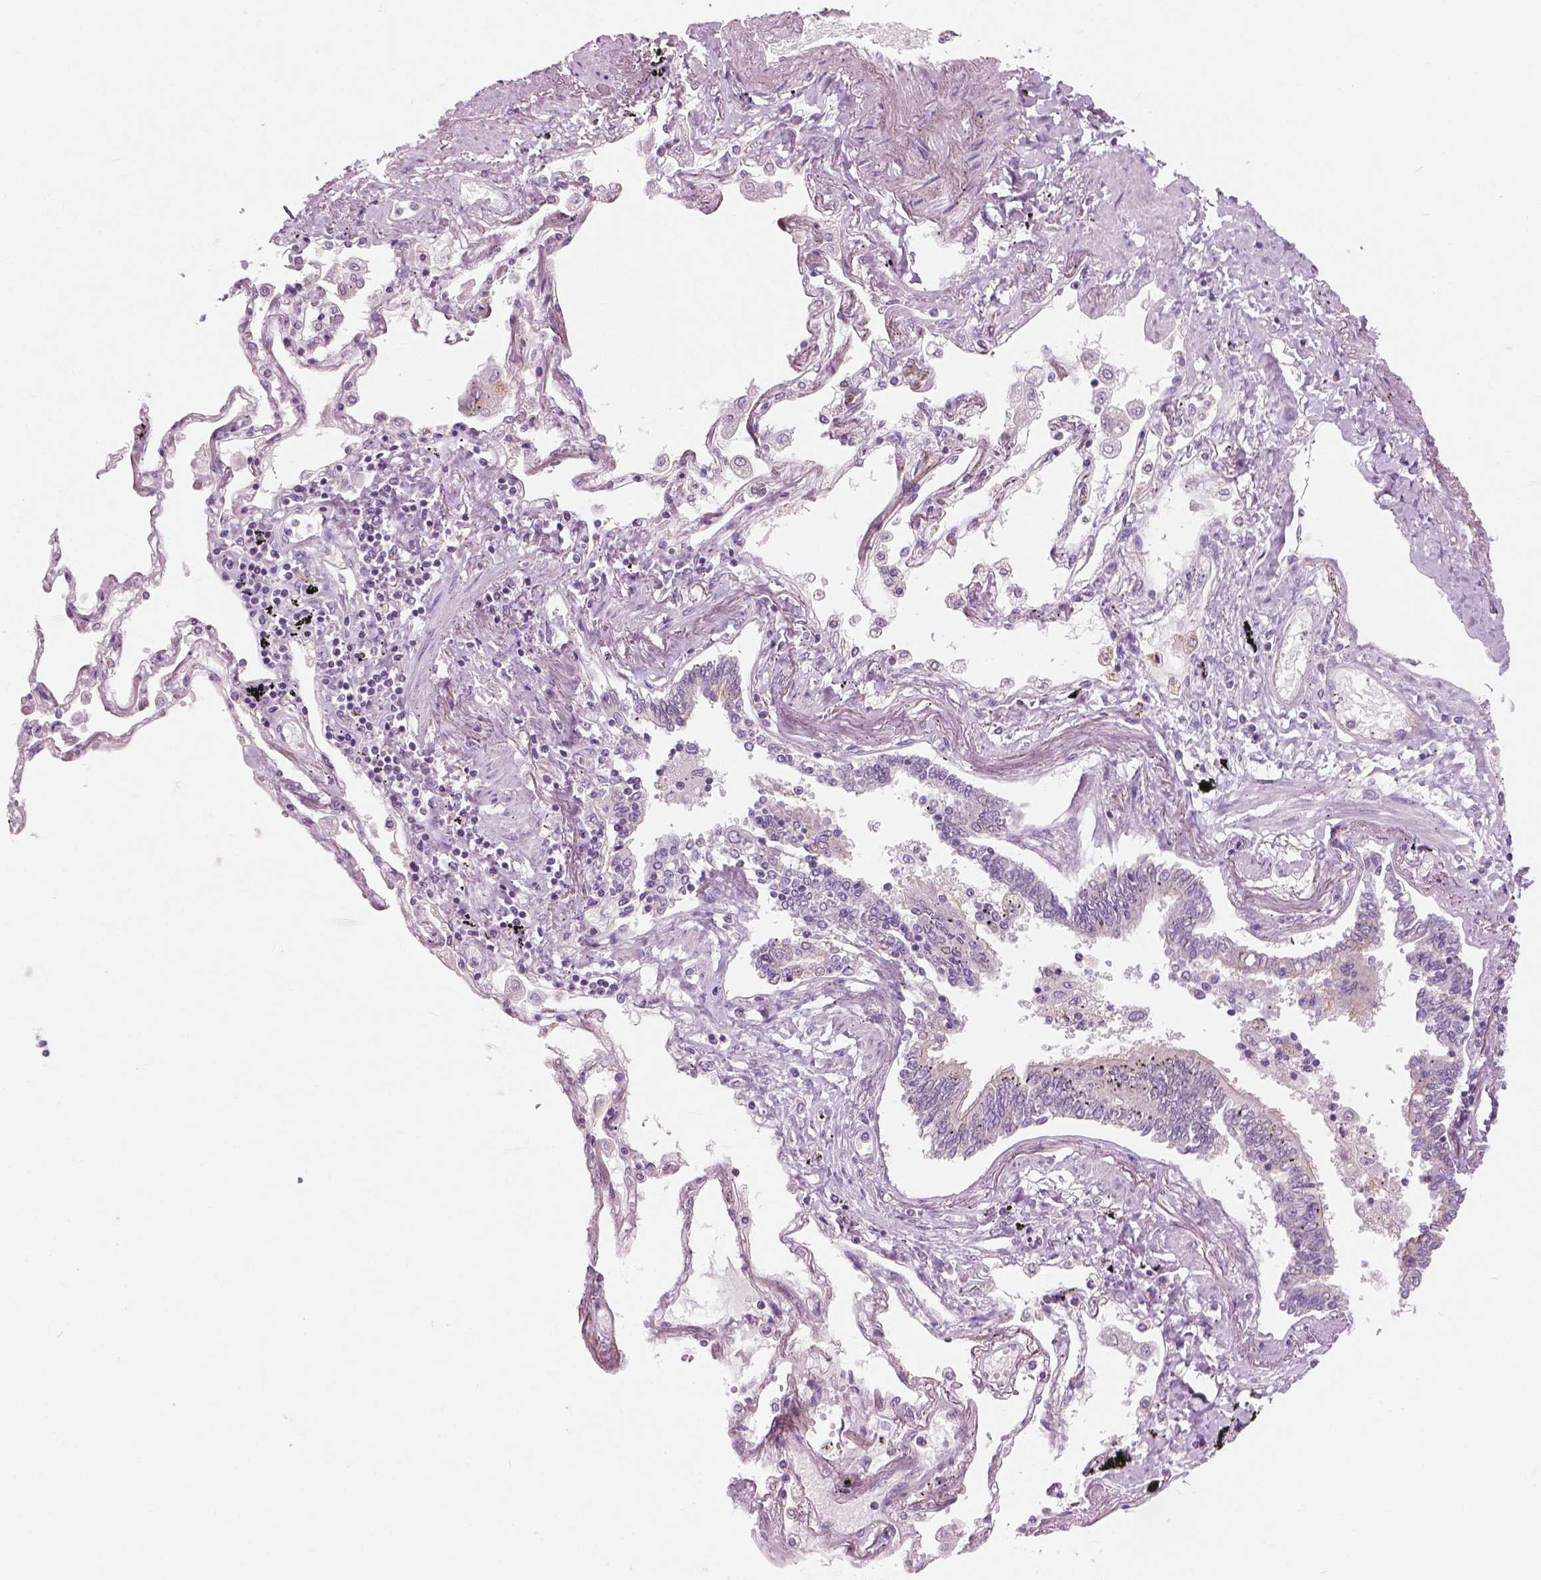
{"staining": {"intensity": "negative", "quantity": "none", "location": "none"}, "tissue": "lung", "cell_type": "Alveolar cells", "image_type": "normal", "snomed": [{"axis": "morphology", "description": "Normal tissue, NOS"}, {"axis": "morphology", "description": "Adenocarcinoma, NOS"}, {"axis": "topography", "description": "Cartilage tissue"}, {"axis": "topography", "description": "Lung"}], "caption": "High power microscopy micrograph of an immunohistochemistry (IHC) histopathology image of benign lung, revealing no significant expression in alveolar cells.", "gene": "CFAP126", "patient": {"sex": "female", "age": 67}}